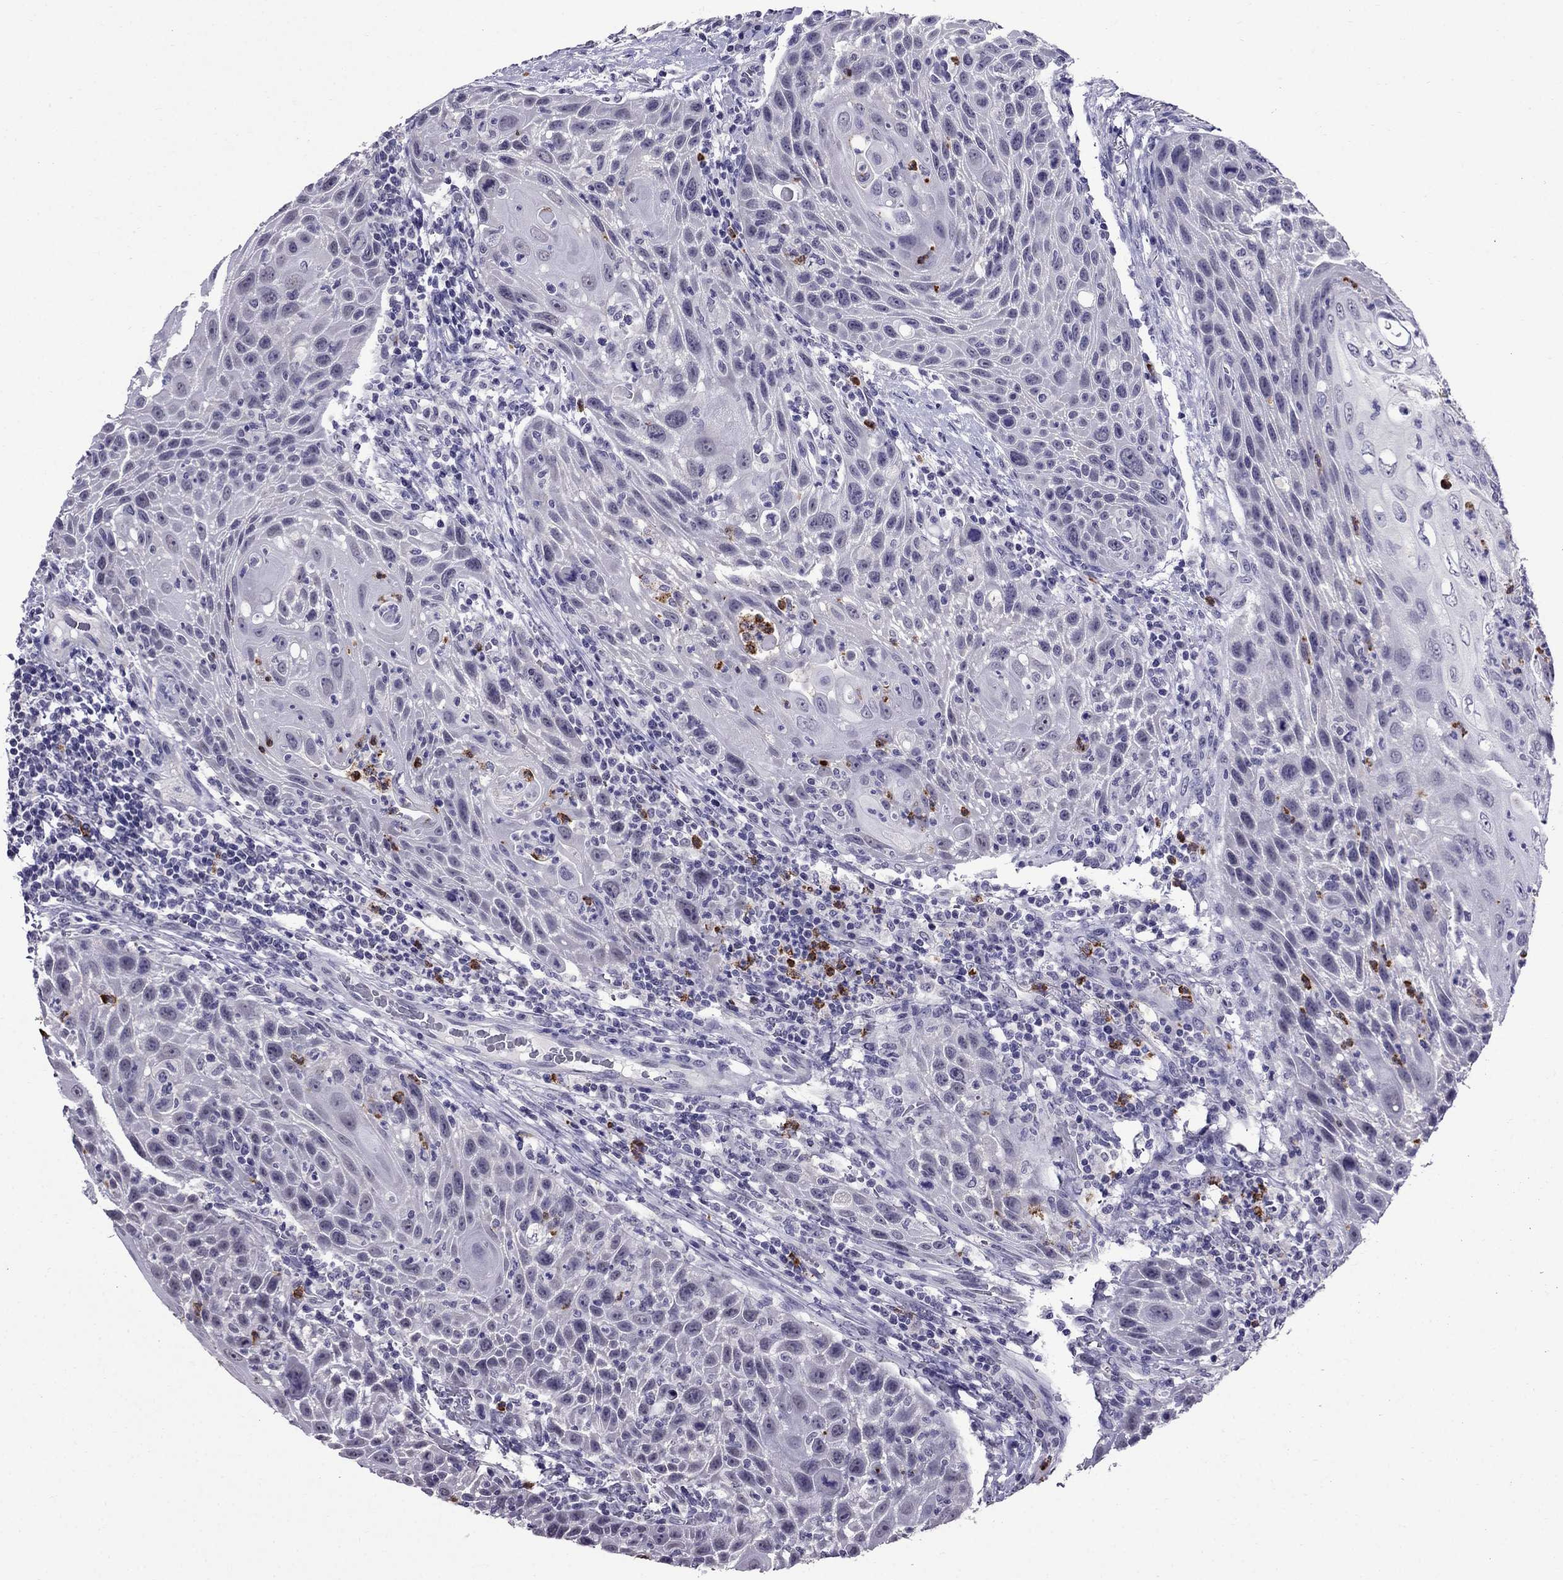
{"staining": {"intensity": "negative", "quantity": "none", "location": "none"}, "tissue": "head and neck cancer", "cell_type": "Tumor cells", "image_type": "cancer", "snomed": [{"axis": "morphology", "description": "Squamous cell carcinoma, NOS"}, {"axis": "topography", "description": "Head-Neck"}], "caption": "Immunohistochemical staining of head and neck cancer (squamous cell carcinoma) exhibits no significant positivity in tumor cells. The staining was performed using DAB to visualize the protein expression in brown, while the nuclei were stained in blue with hematoxylin (Magnification: 20x).", "gene": "OLFM4", "patient": {"sex": "male", "age": 69}}